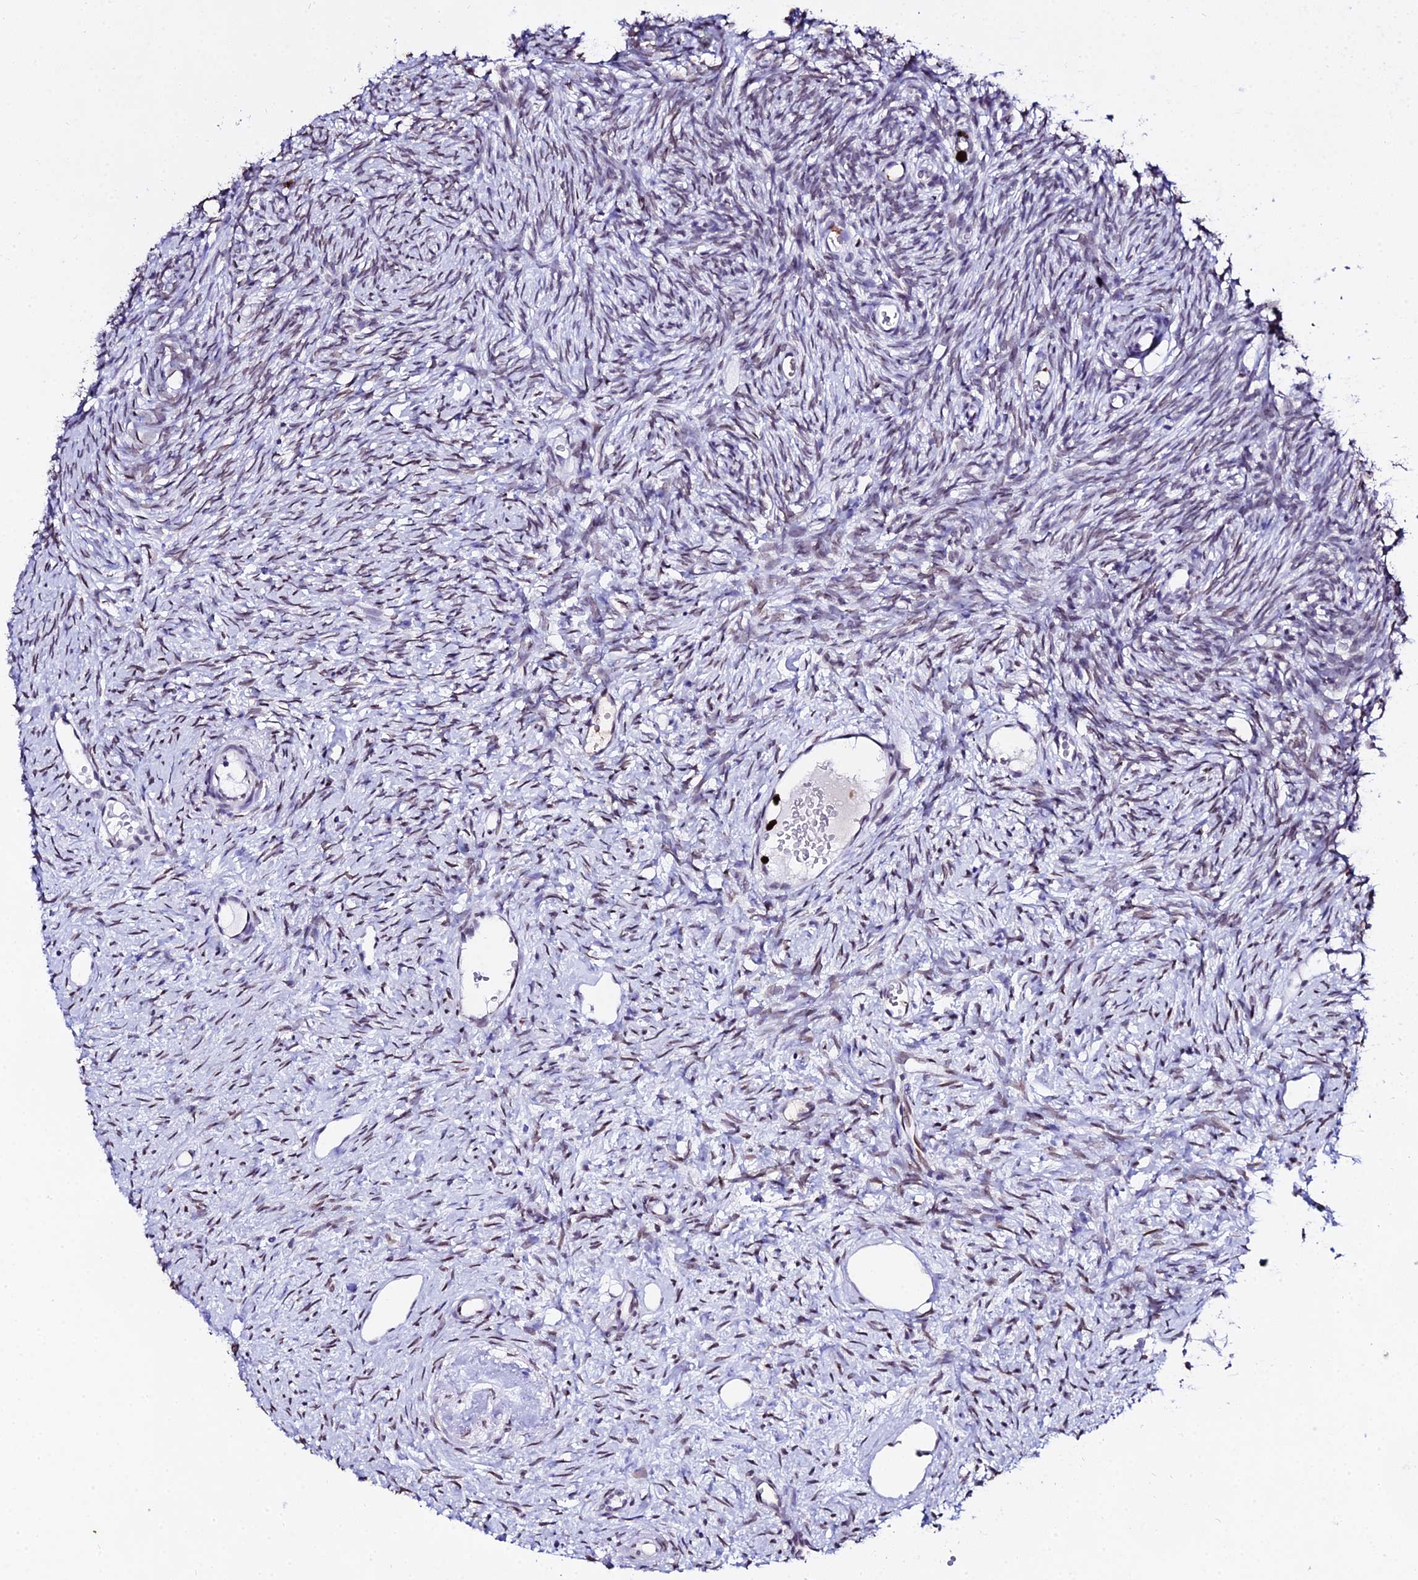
{"staining": {"intensity": "weak", "quantity": "25%-75%", "location": "nuclear"}, "tissue": "ovary", "cell_type": "Ovarian stroma cells", "image_type": "normal", "snomed": [{"axis": "morphology", "description": "Normal tissue, NOS"}, {"axis": "topography", "description": "Ovary"}], "caption": "Weak nuclear positivity for a protein is present in approximately 25%-75% of ovarian stroma cells of benign ovary using immunohistochemistry (IHC).", "gene": "MCM10", "patient": {"sex": "female", "age": 51}}